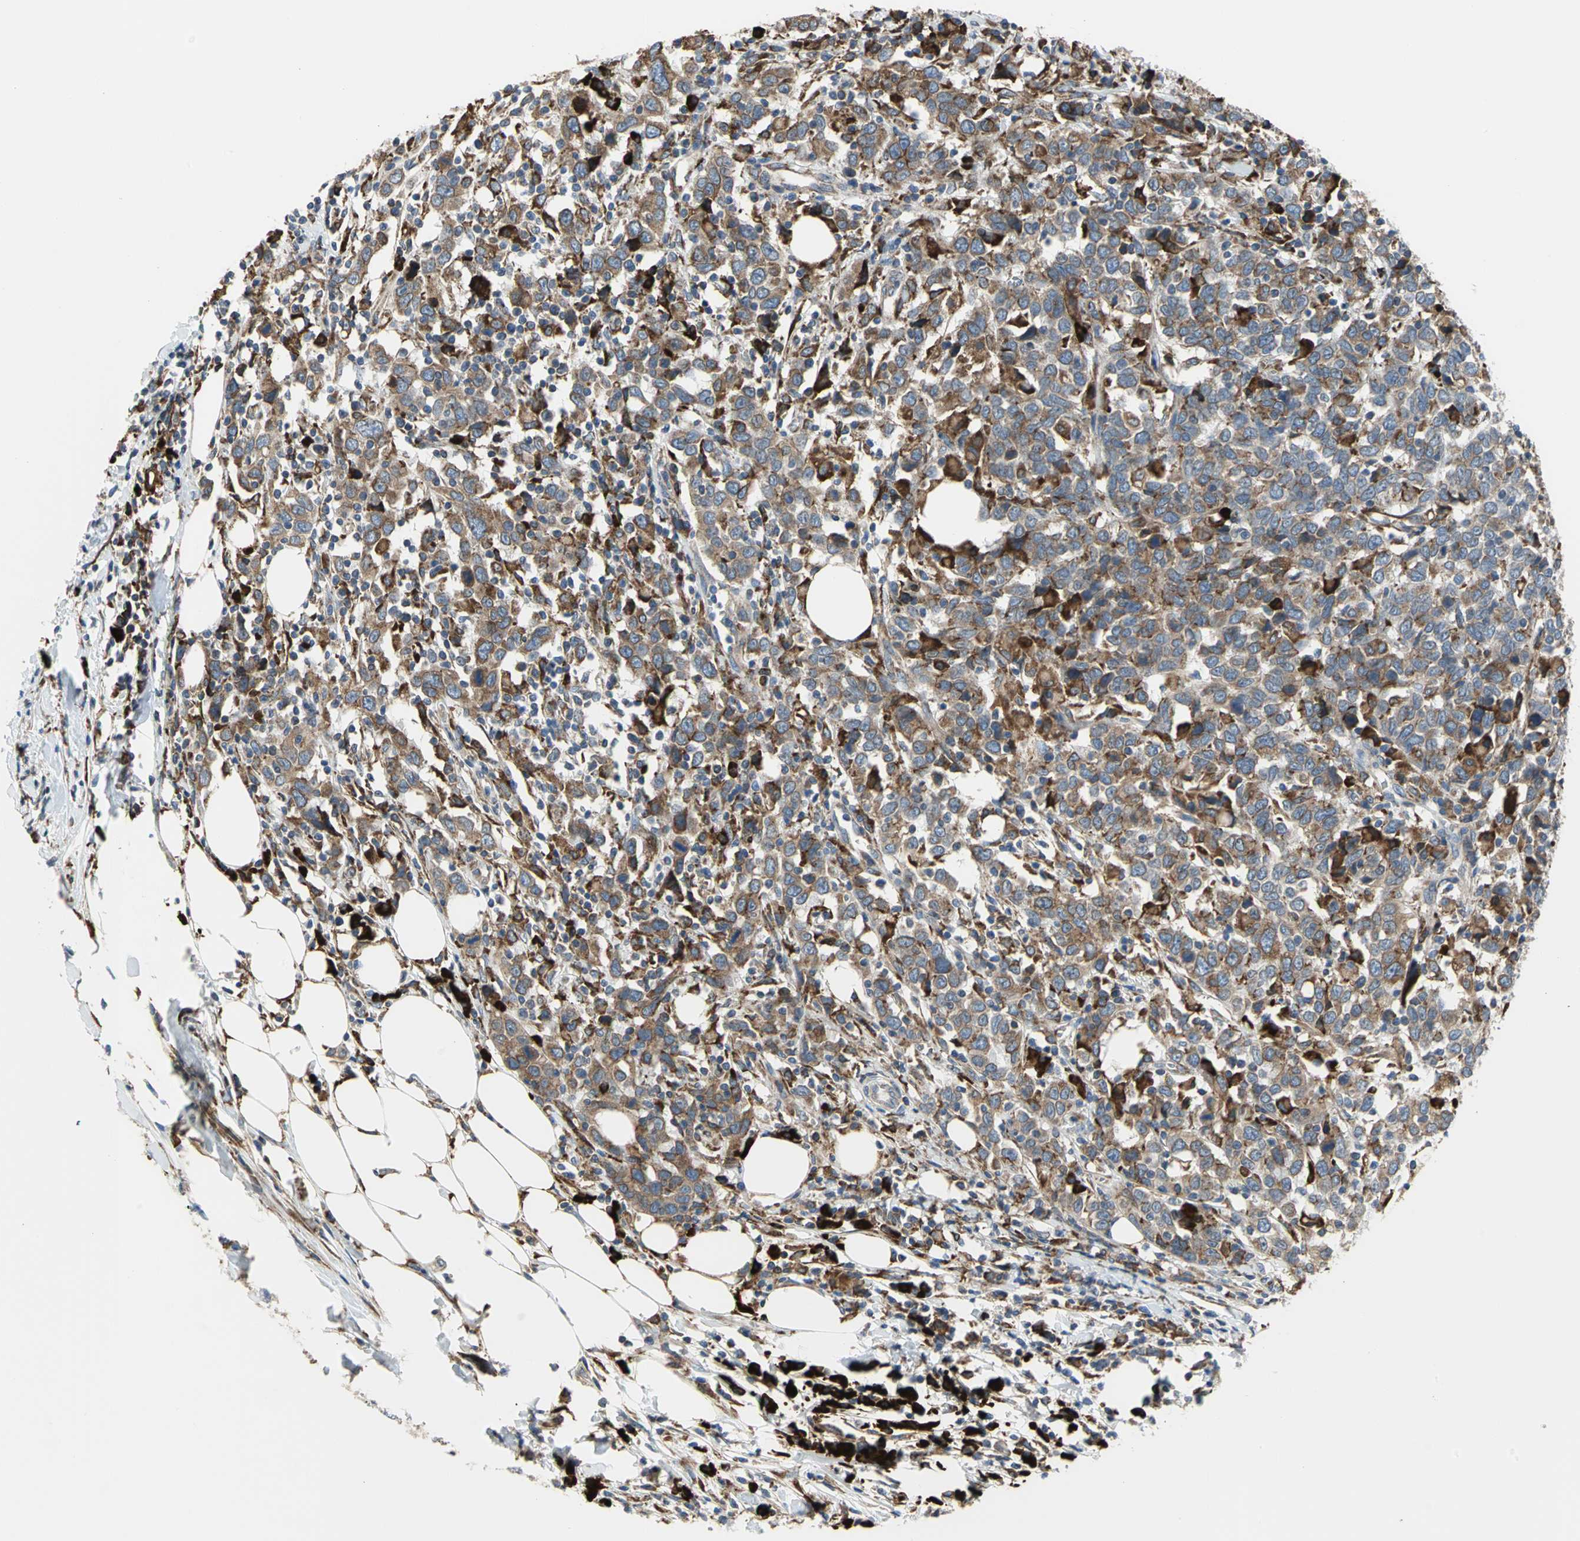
{"staining": {"intensity": "strong", "quantity": ">75%", "location": "cytoplasmic/membranous"}, "tissue": "urothelial cancer", "cell_type": "Tumor cells", "image_type": "cancer", "snomed": [{"axis": "morphology", "description": "Urothelial carcinoma, High grade"}, {"axis": "topography", "description": "Urinary bladder"}], "caption": "A brown stain shows strong cytoplasmic/membranous positivity of a protein in human high-grade urothelial carcinoma tumor cells. The staining was performed using DAB (3,3'-diaminobenzidine), with brown indicating positive protein expression. Nuclei are stained blue with hematoxylin.", "gene": "SDF2L1", "patient": {"sex": "male", "age": 61}}